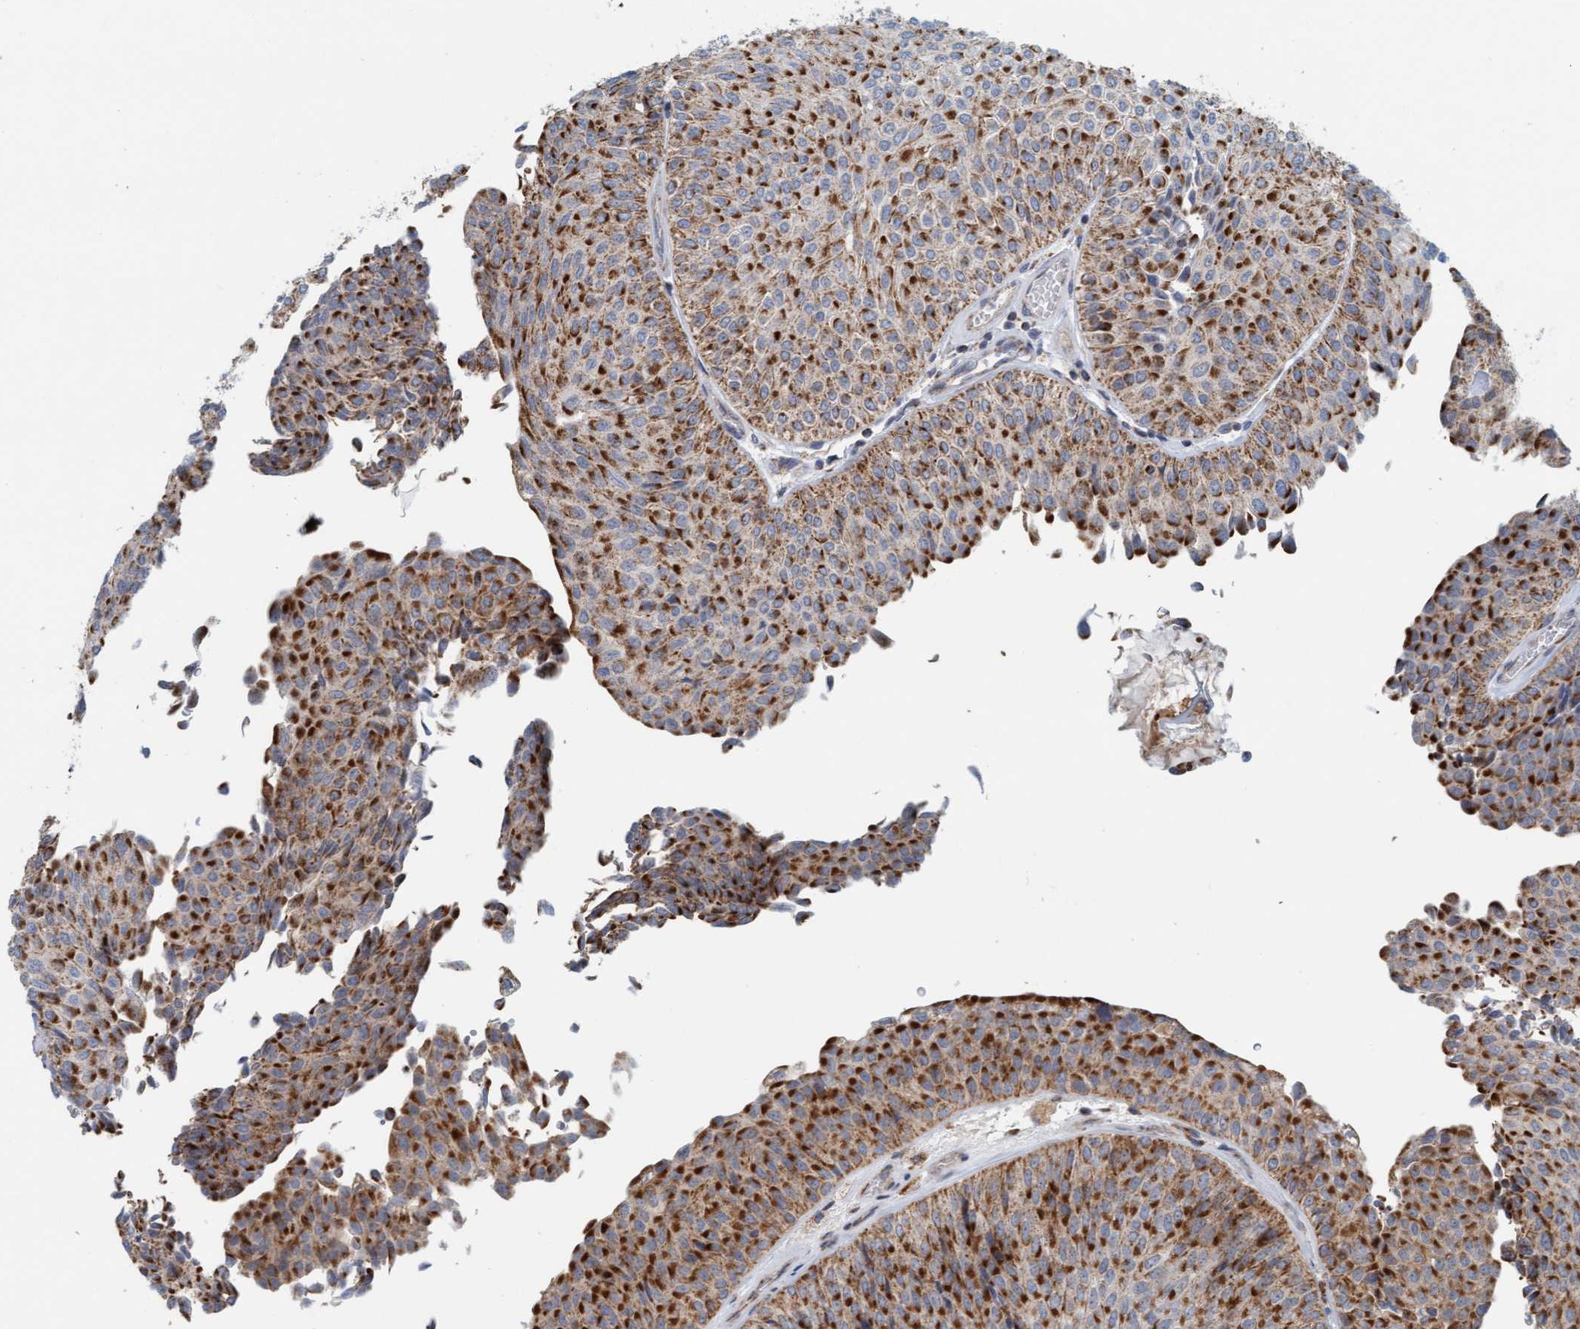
{"staining": {"intensity": "strong", "quantity": ">75%", "location": "cytoplasmic/membranous"}, "tissue": "urothelial cancer", "cell_type": "Tumor cells", "image_type": "cancer", "snomed": [{"axis": "morphology", "description": "Urothelial carcinoma, Low grade"}, {"axis": "topography", "description": "Urinary bladder"}], "caption": "Immunohistochemical staining of urothelial cancer displays high levels of strong cytoplasmic/membranous protein positivity in approximately >75% of tumor cells. (Brightfield microscopy of DAB IHC at high magnification).", "gene": "B9D1", "patient": {"sex": "male", "age": 78}}